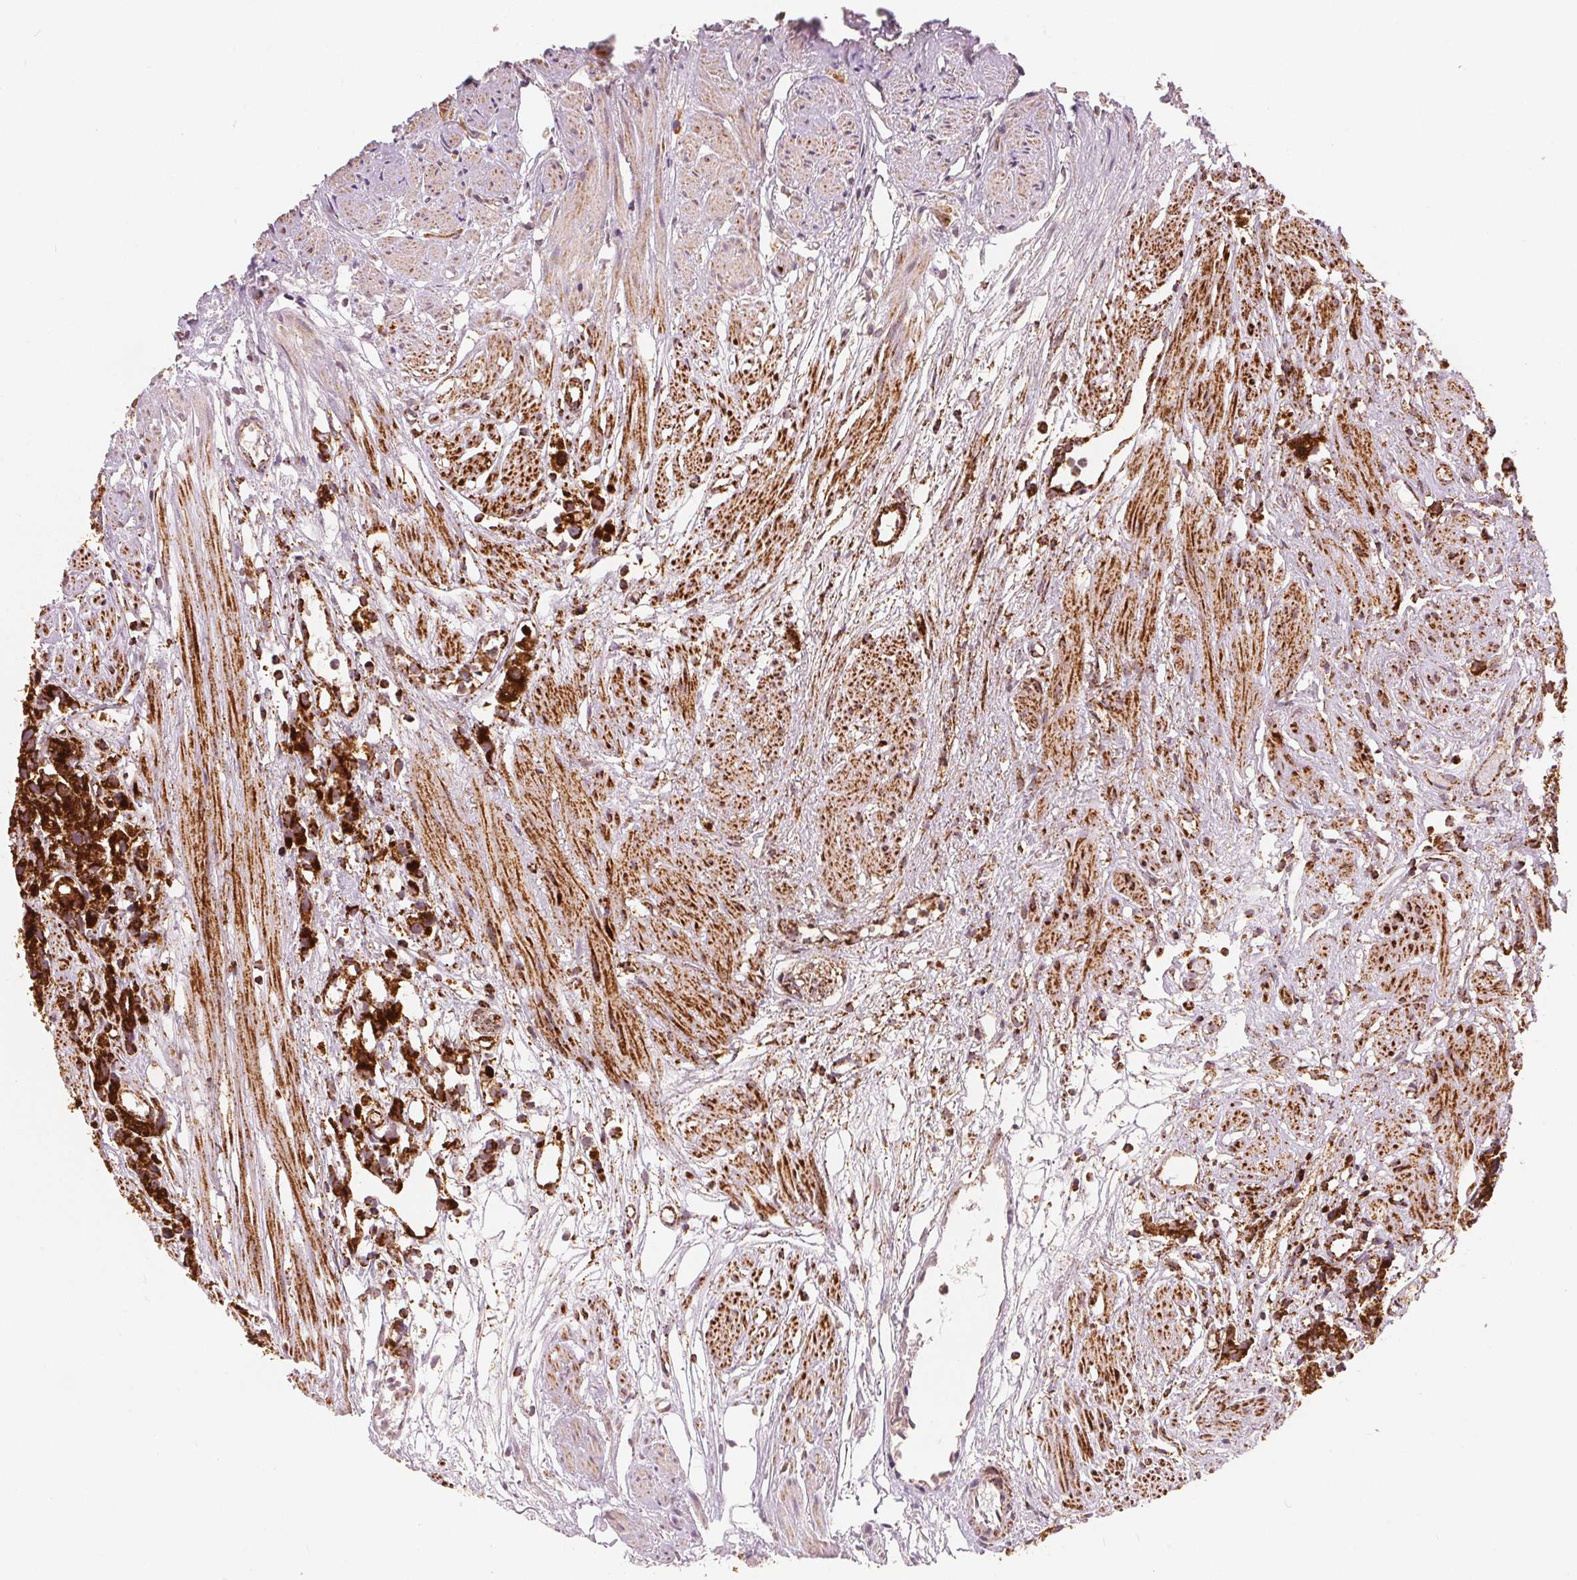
{"staining": {"intensity": "strong", "quantity": ">75%", "location": "cytoplasmic/membranous"}, "tissue": "prostate cancer", "cell_type": "Tumor cells", "image_type": "cancer", "snomed": [{"axis": "morphology", "description": "Adenocarcinoma, High grade"}, {"axis": "topography", "description": "Prostate"}], "caption": "Brown immunohistochemical staining in prostate cancer (adenocarcinoma (high-grade)) displays strong cytoplasmic/membranous expression in approximately >75% of tumor cells. (DAB (3,3'-diaminobenzidine) IHC, brown staining for protein, blue staining for nuclei).", "gene": "SDHB", "patient": {"sex": "male", "age": 68}}